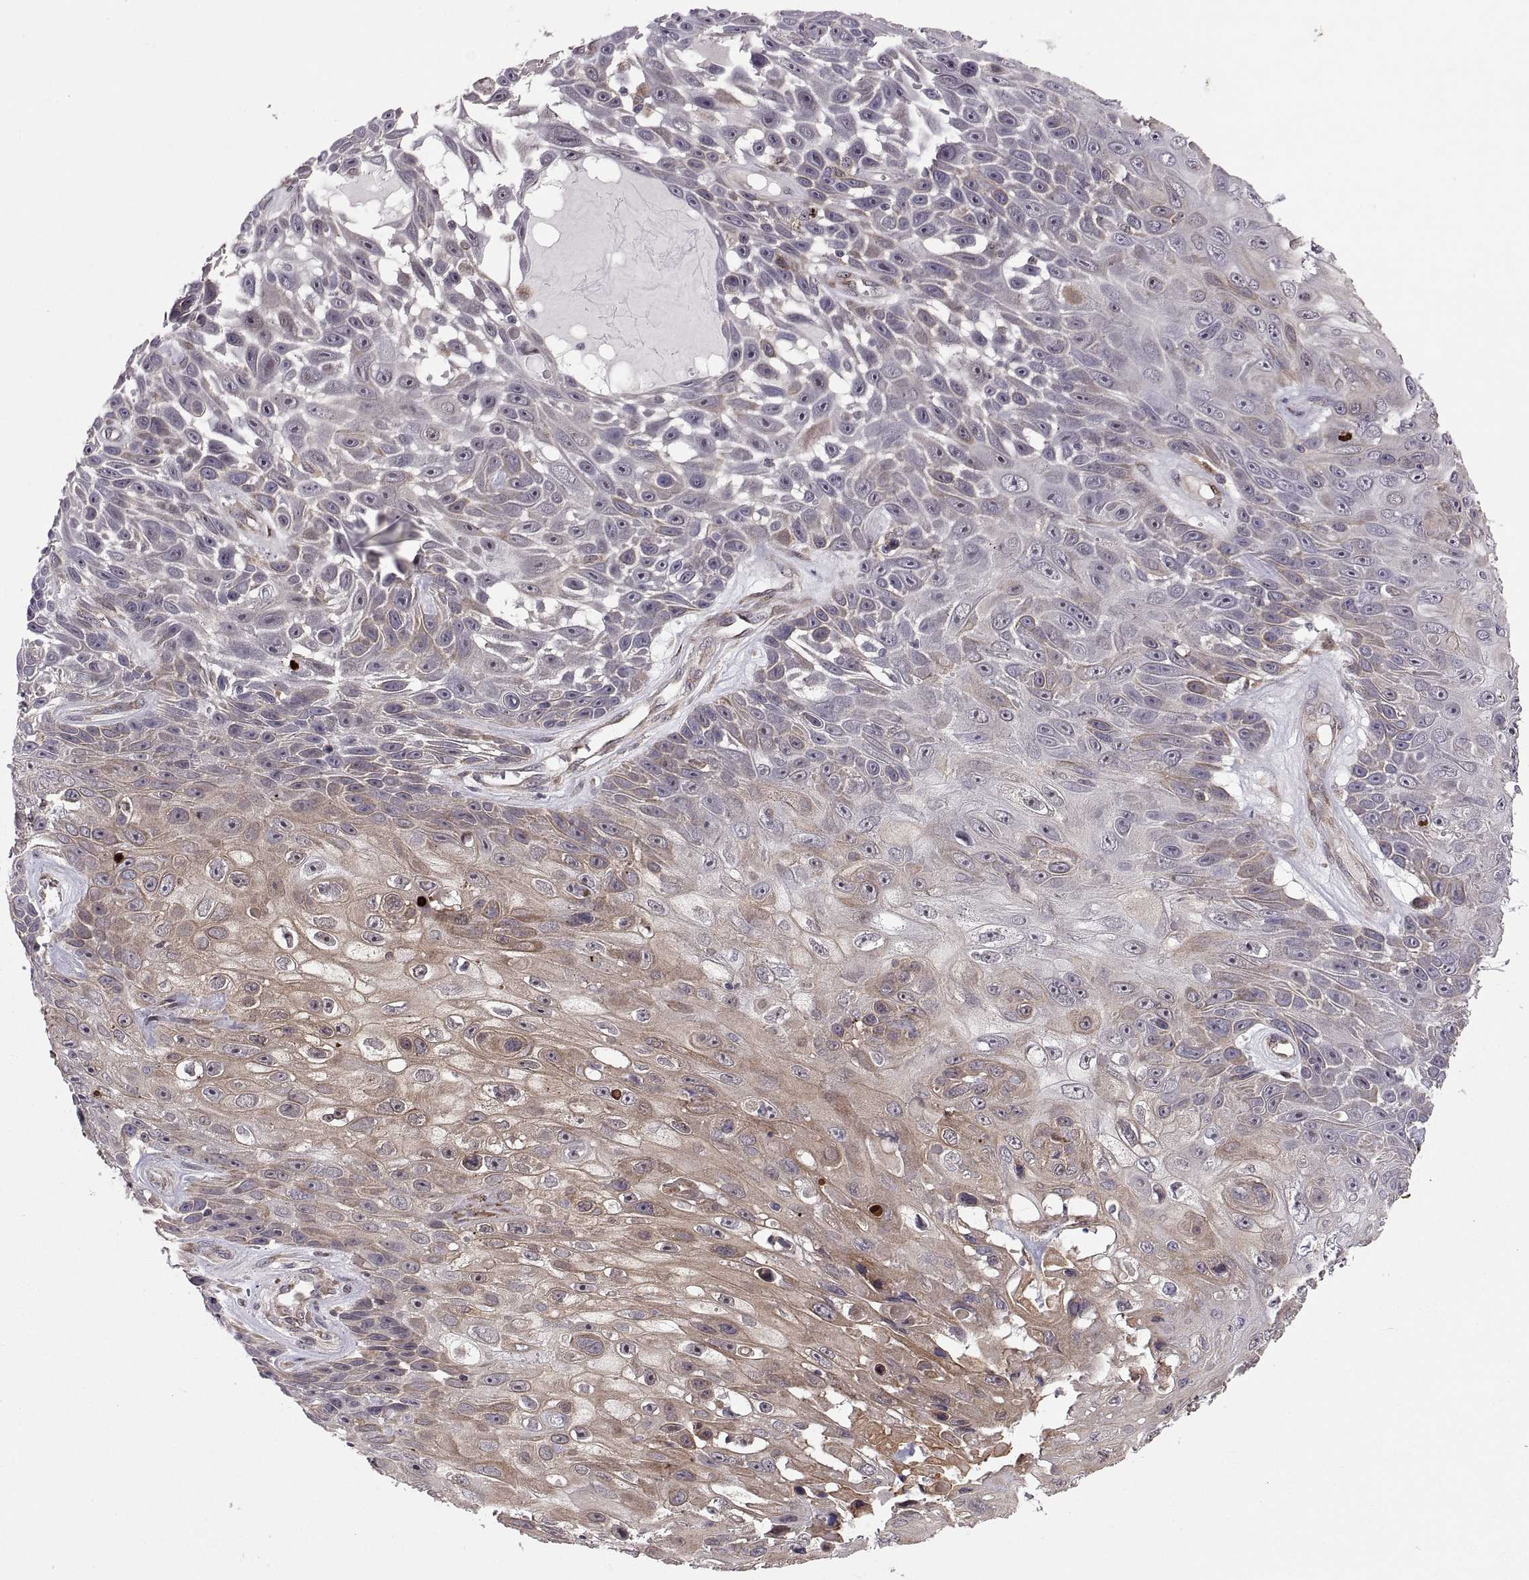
{"staining": {"intensity": "moderate", "quantity": "<25%", "location": "cytoplasmic/membranous"}, "tissue": "skin cancer", "cell_type": "Tumor cells", "image_type": "cancer", "snomed": [{"axis": "morphology", "description": "Squamous cell carcinoma, NOS"}, {"axis": "topography", "description": "Skin"}], "caption": "Skin cancer stained with DAB immunohistochemistry exhibits low levels of moderate cytoplasmic/membranous expression in about <25% of tumor cells. (brown staining indicates protein expression, while blue staining denotes nuclei).", "gene": "TESC", "patient": {"sex": "male", "age": 82}}